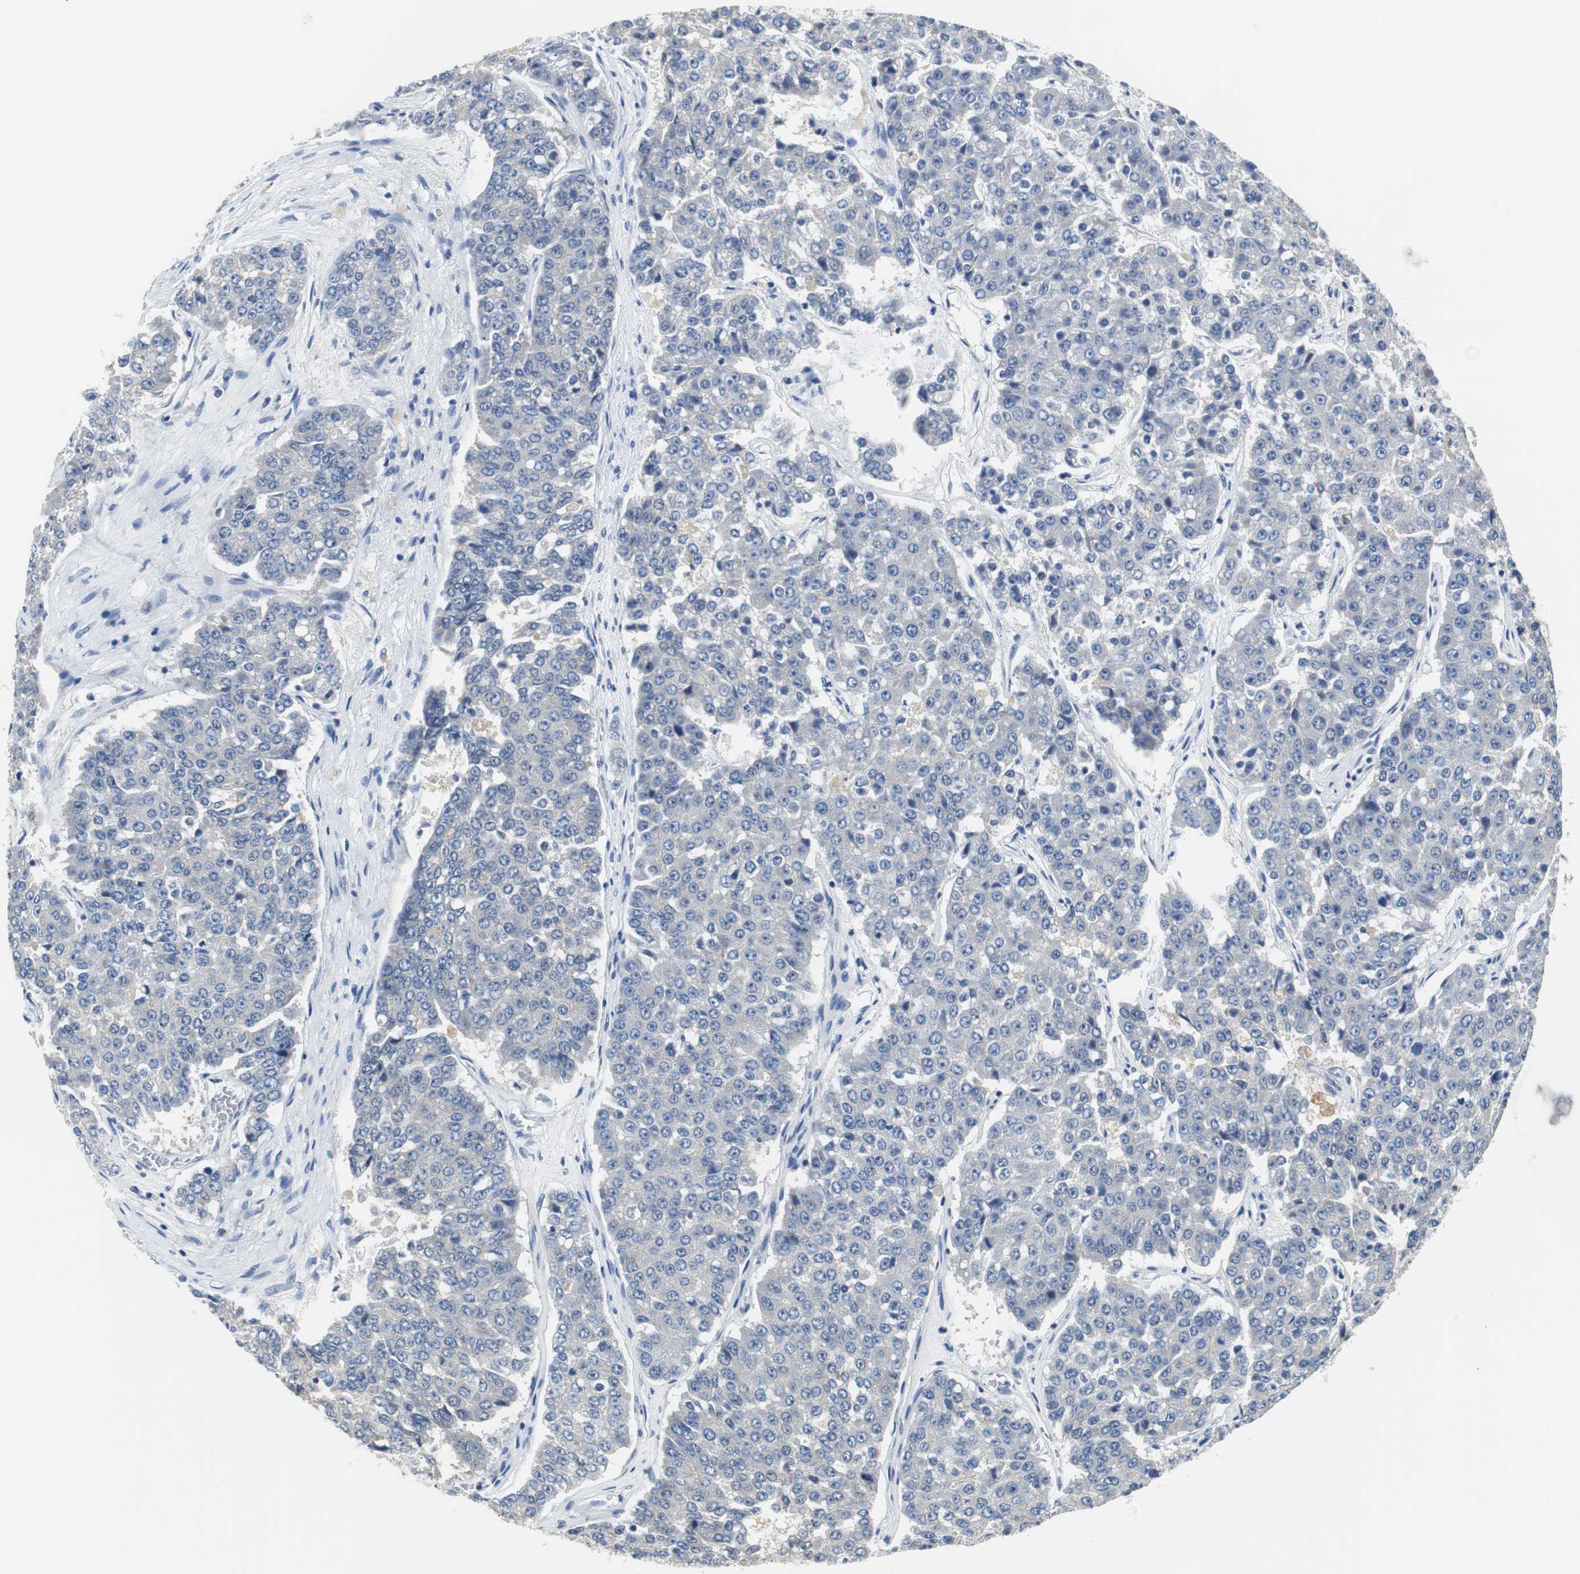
{"staining": {"intensity": "negative", "quantity": "none", "location": "none"}, "tissue": "pancreatic cancer", "cell_type": "Tumor cells", "image_type": "cancer", "snomed": [{"axis": "morphology", "description": "Adenocarcinoma, NOS"}, {"axis": "topography", "description": "Pancreas"}], "caption": "Immunohistochemical staining of pancreatic cancer displays no significant expression in tumor cells. (DAB (3,3'-diaminobenzidine) IHC with hematoxylin counter stain).", "gene": "PCK1", "patient": {"sex": "male", "age": 50}}